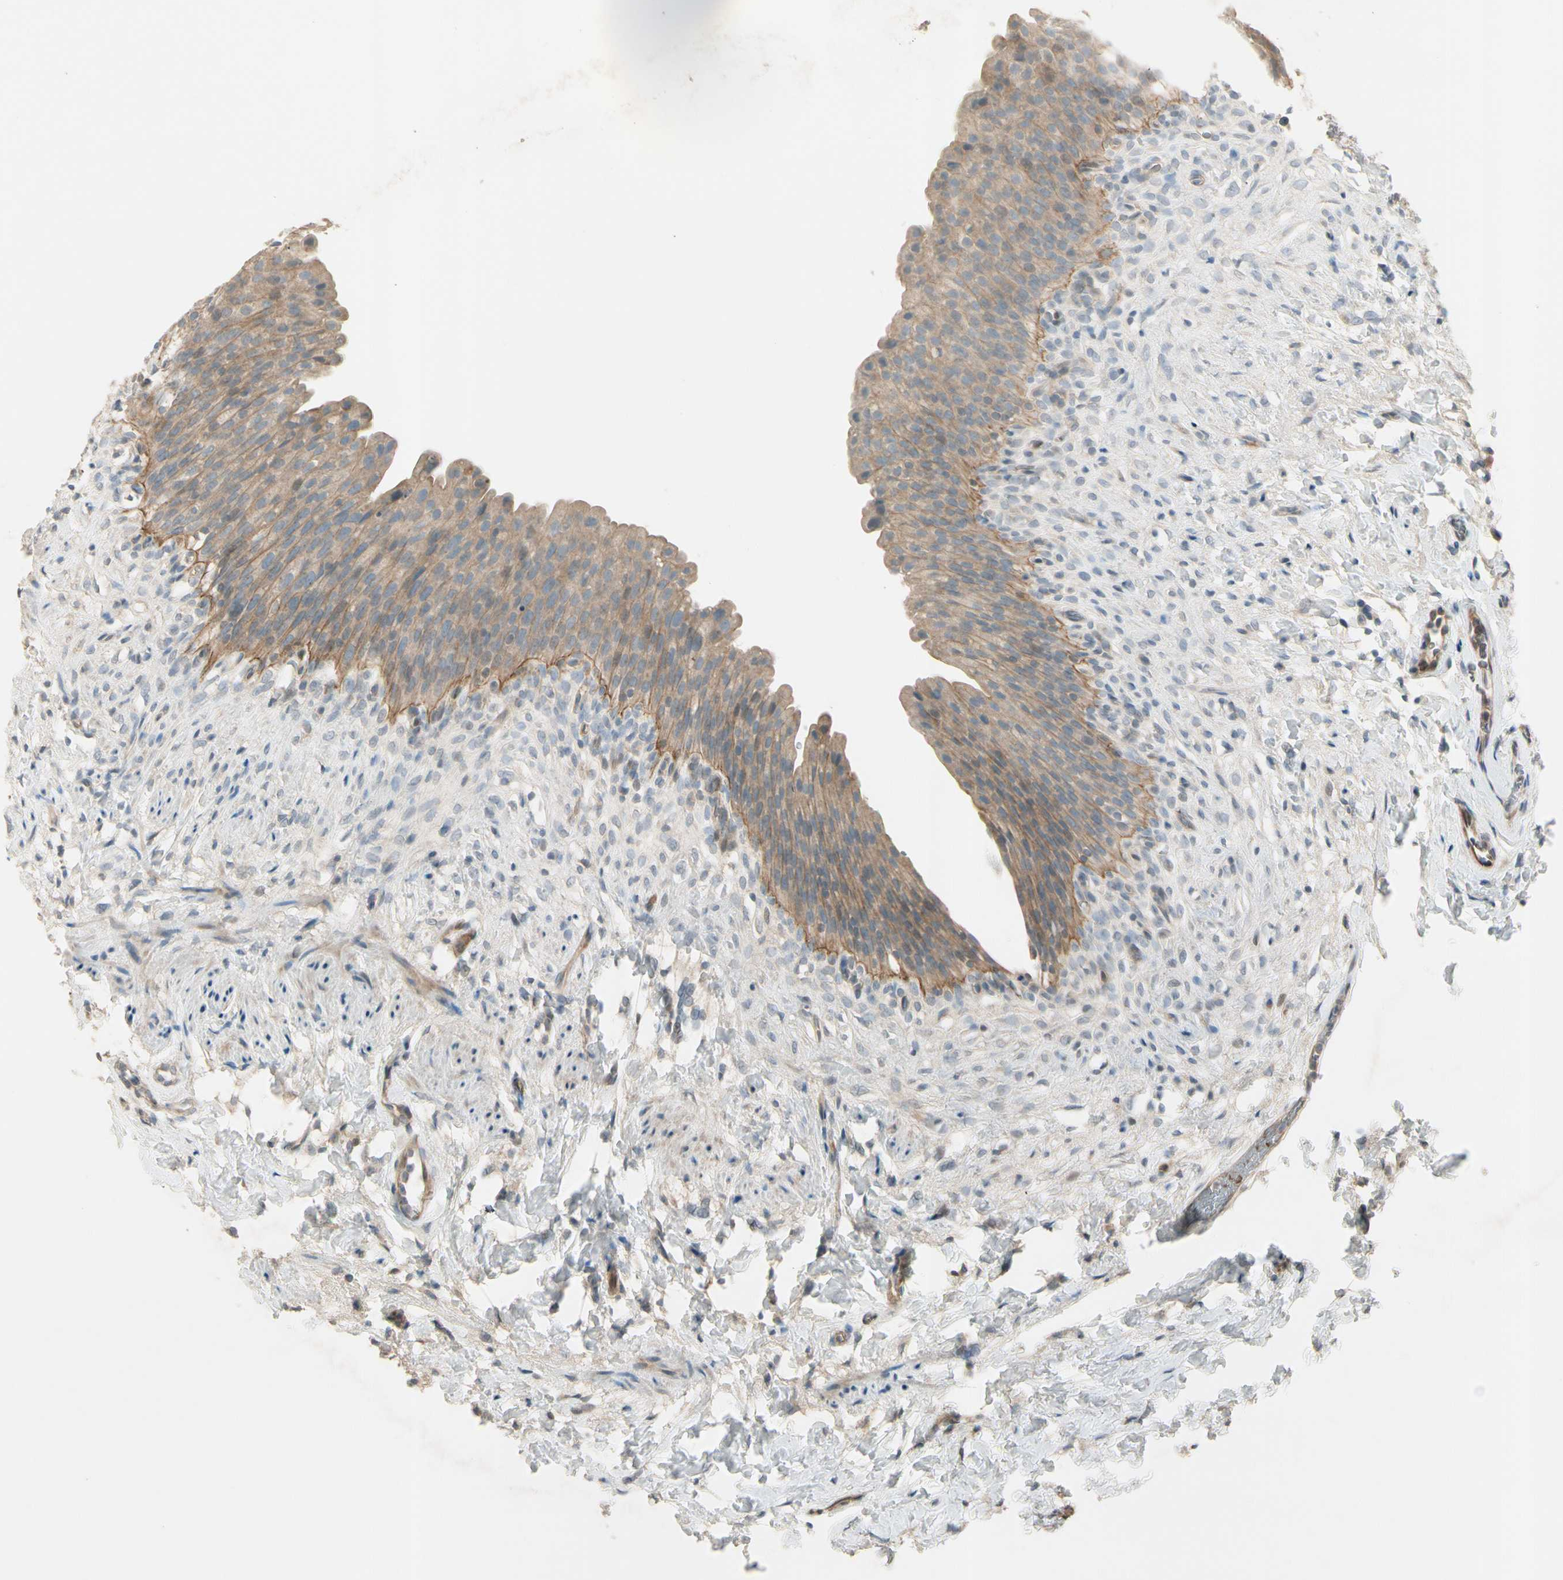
{"staining": {"intensity": "moderate", "quantity": ">75%", "location": "cytoplasmic/membranous"}, "tissue": "urinary bladder", "cell_type": "Urothelial cells", "image_type": "normal", "snomed": [{"axis": "morphology", "description": "Normal tissue, NOS"}, {"axis": "topography", "description": "Urinary bladder"}], "caption": "Immunohistochemistry (IHC) image of normal urinary bladder: human urinary bladder stained using IHC reveals medium levels of moderate protein expression localized specifically in the cytoplasmic/membranous of urothelial cells, appearing as a cytoplasmic/membranous brown color.", "gene": "PPP3CB", "patient": {"sex": "female", "age": 79}}